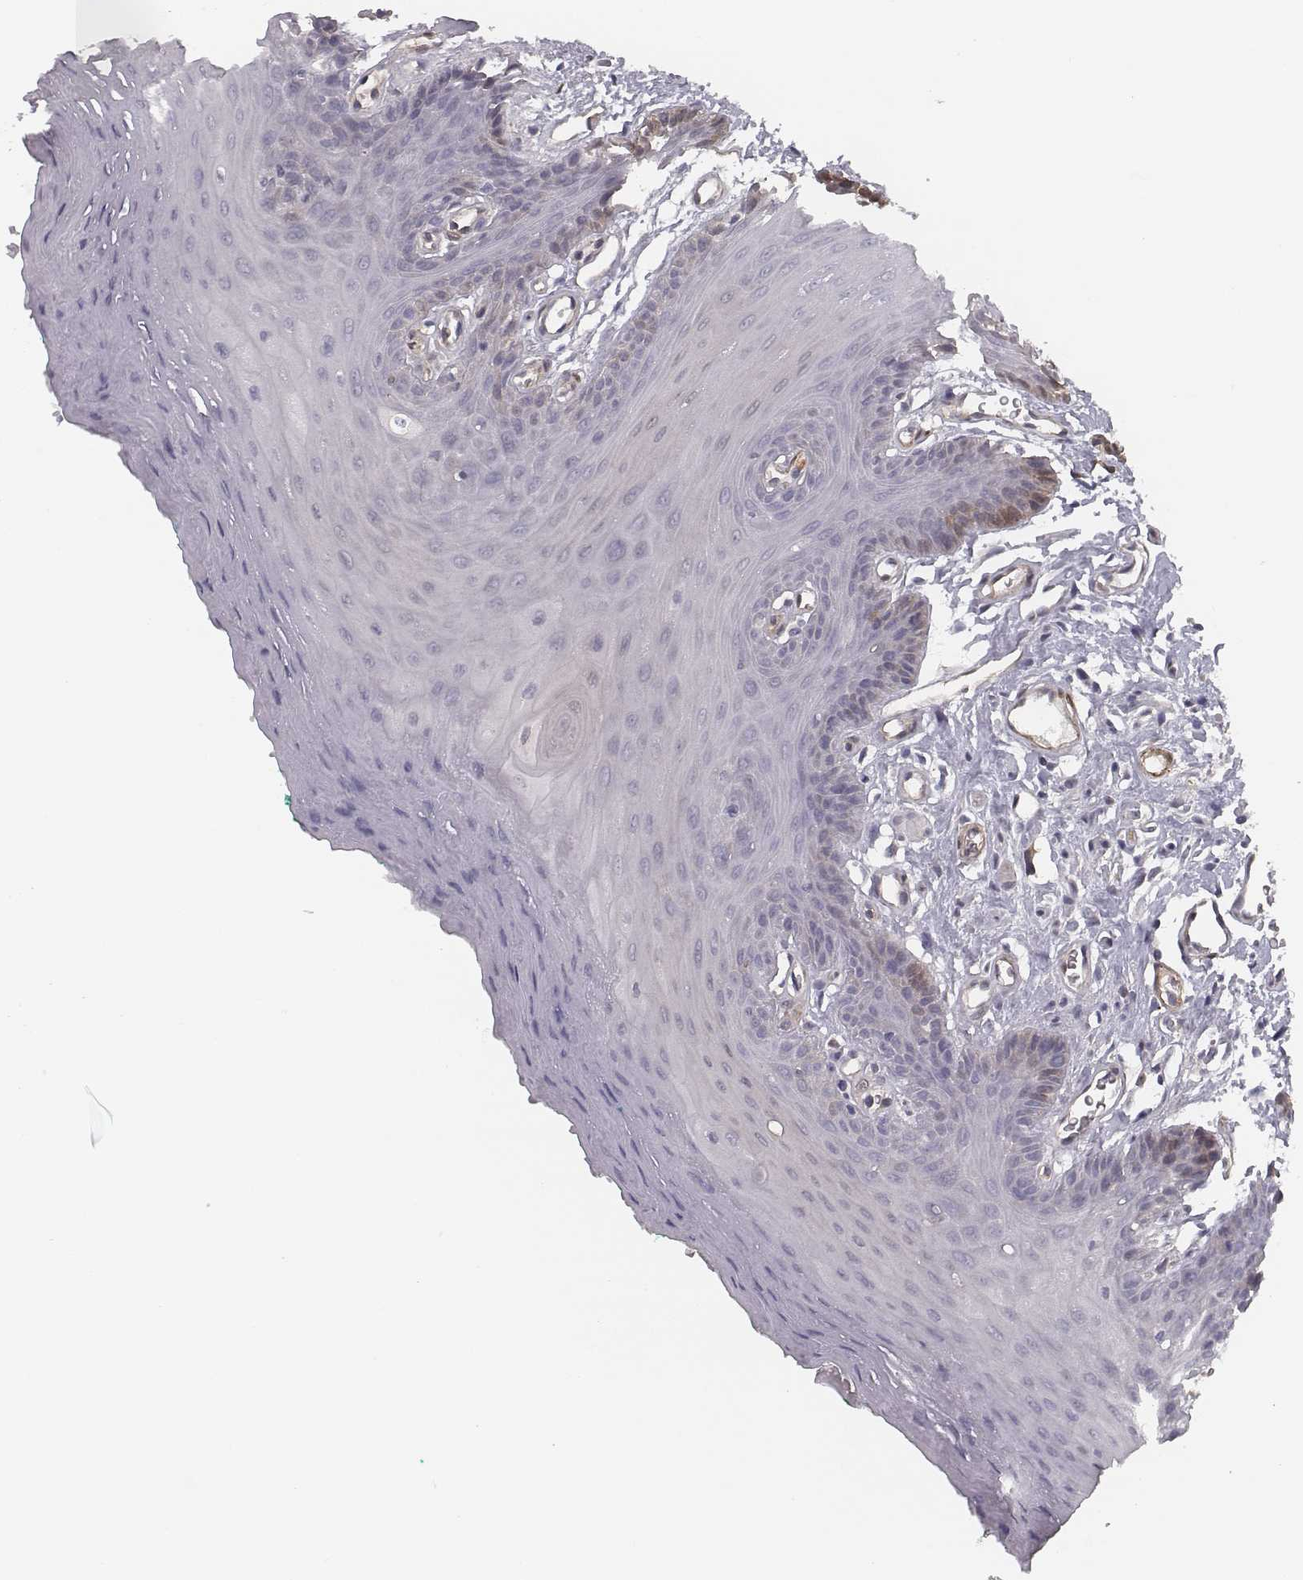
{"staining": {"intensity": "moderate", "quantity": "<25%", "location": "cytoplasmic/membranous"}, "tissue": "oral mucosa", "cell_type": "Squamous epithelial cells", "image_type": "normal", "snomed": [{"axis": "morphology", "description": "Normal tissue, NOS"}, {"axis": "morphology", "description": "Squamous cell carcinoma, NOS"}, {"axis": "topography", "description": "Oral tissue"}, {"axis": "topography", "description": "Head-Neck"}], "caption": "High-power microscopy captured an IHC histopathology image of benign oral mucosa, revealing moderate cytoplasmic/membranous expression in about <25% of squamous epithelial cells. The staining was performed using DAB to visualize the protein expression in brown, while the nuclei were stained in blue with hematoxylin (Magnification: 20x).", "gene": "ISYNA1", "patient": {"sex": "female", "age": 50}}